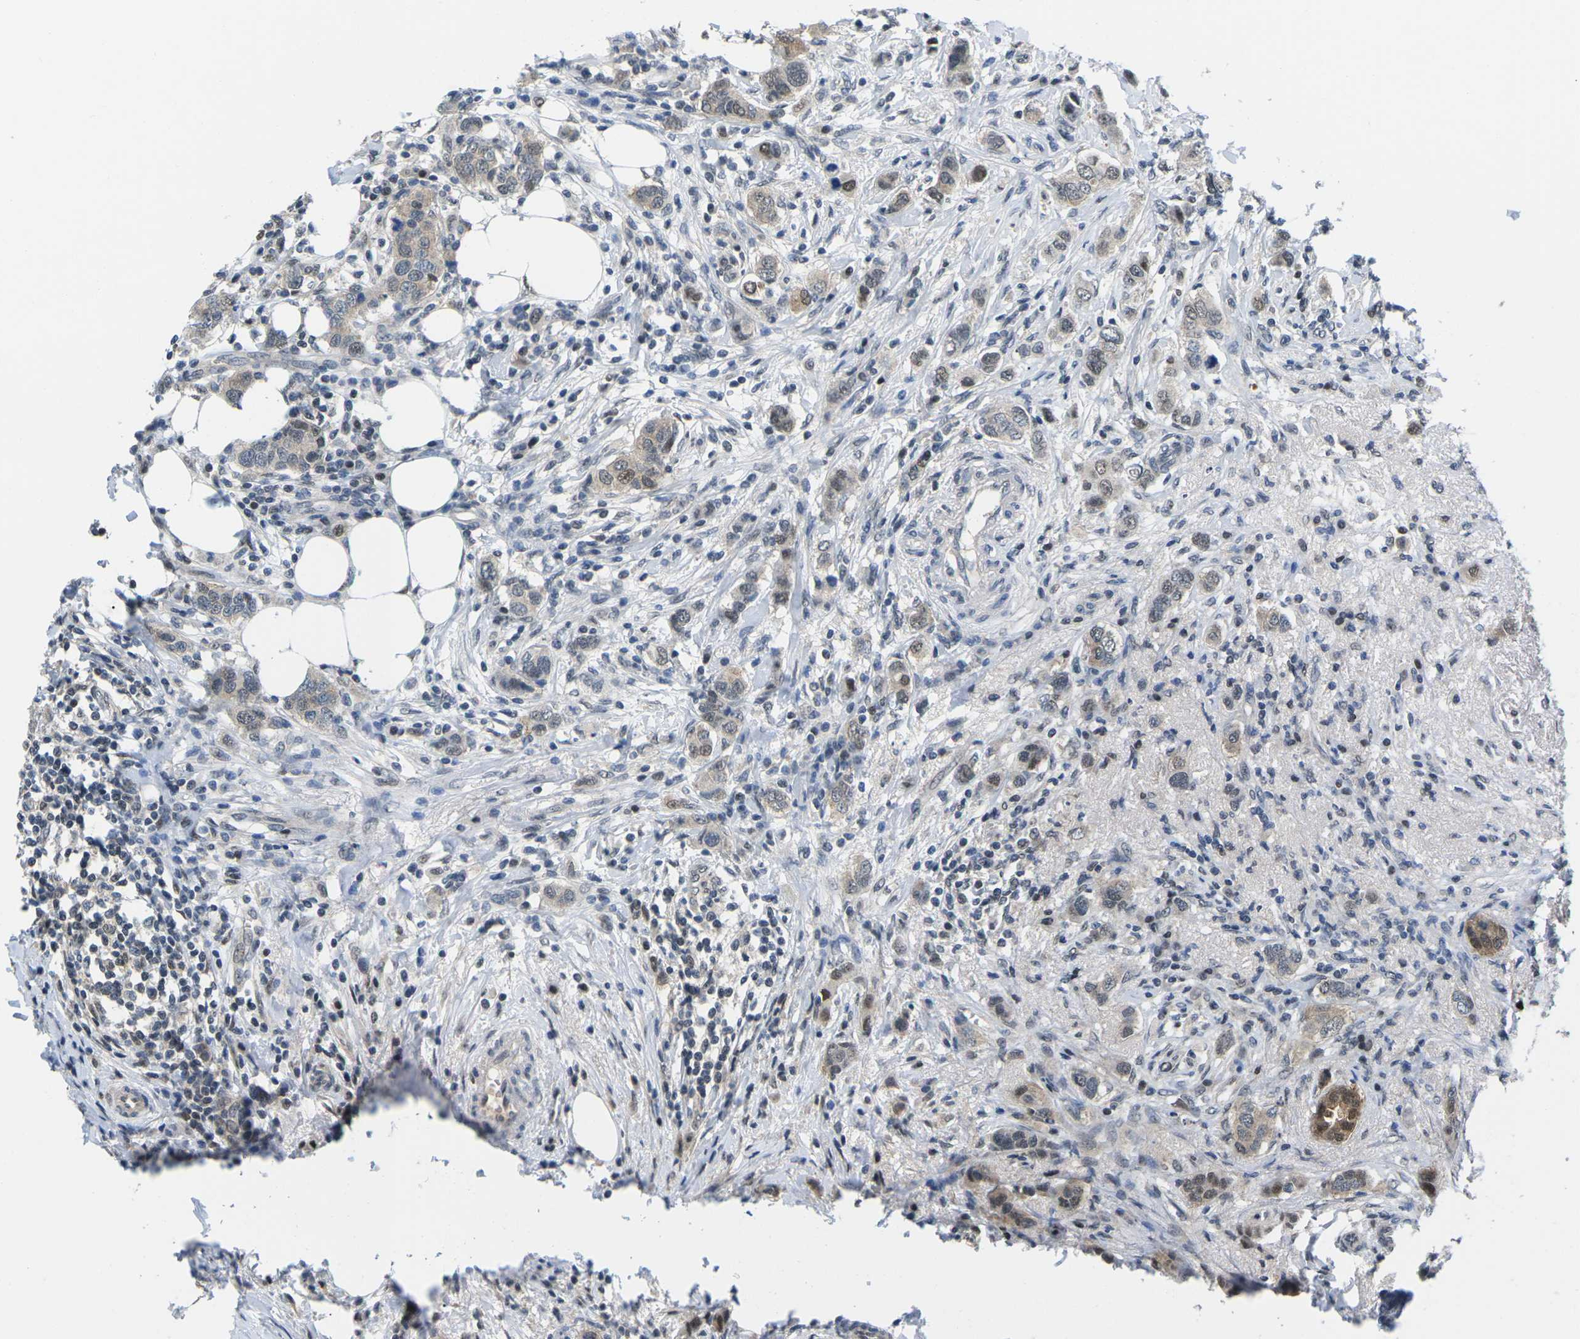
{"staining": {"intensity": "moderate", "quantity": "<25%", "location": "cytoplasmic/membranous,nuclear"}, "tissue": "breast cancer", "cell_type": "Tumor cells", "image_type": "cancer", "snomed": [{"axis": "morphology", "description": "Duct carcinoma"}, {"axis": "topography", "description": "Breast"}], "caption": "Immunohistochemistry staining of breast cancer (intraductal carcinoma), which reveals low levels of moderate cytoplasmic/membranous and nuclear staining in about <25% of tumor cells indicating moderate cytoplasmic/membranous and nuclear protein expression. The staining was performed using DAB (brown) for protein detection and nuclei were counterstained in hematoxylin (blue).", "gene": "UBA7", "patient": {"sex": "female", "age": 50}}